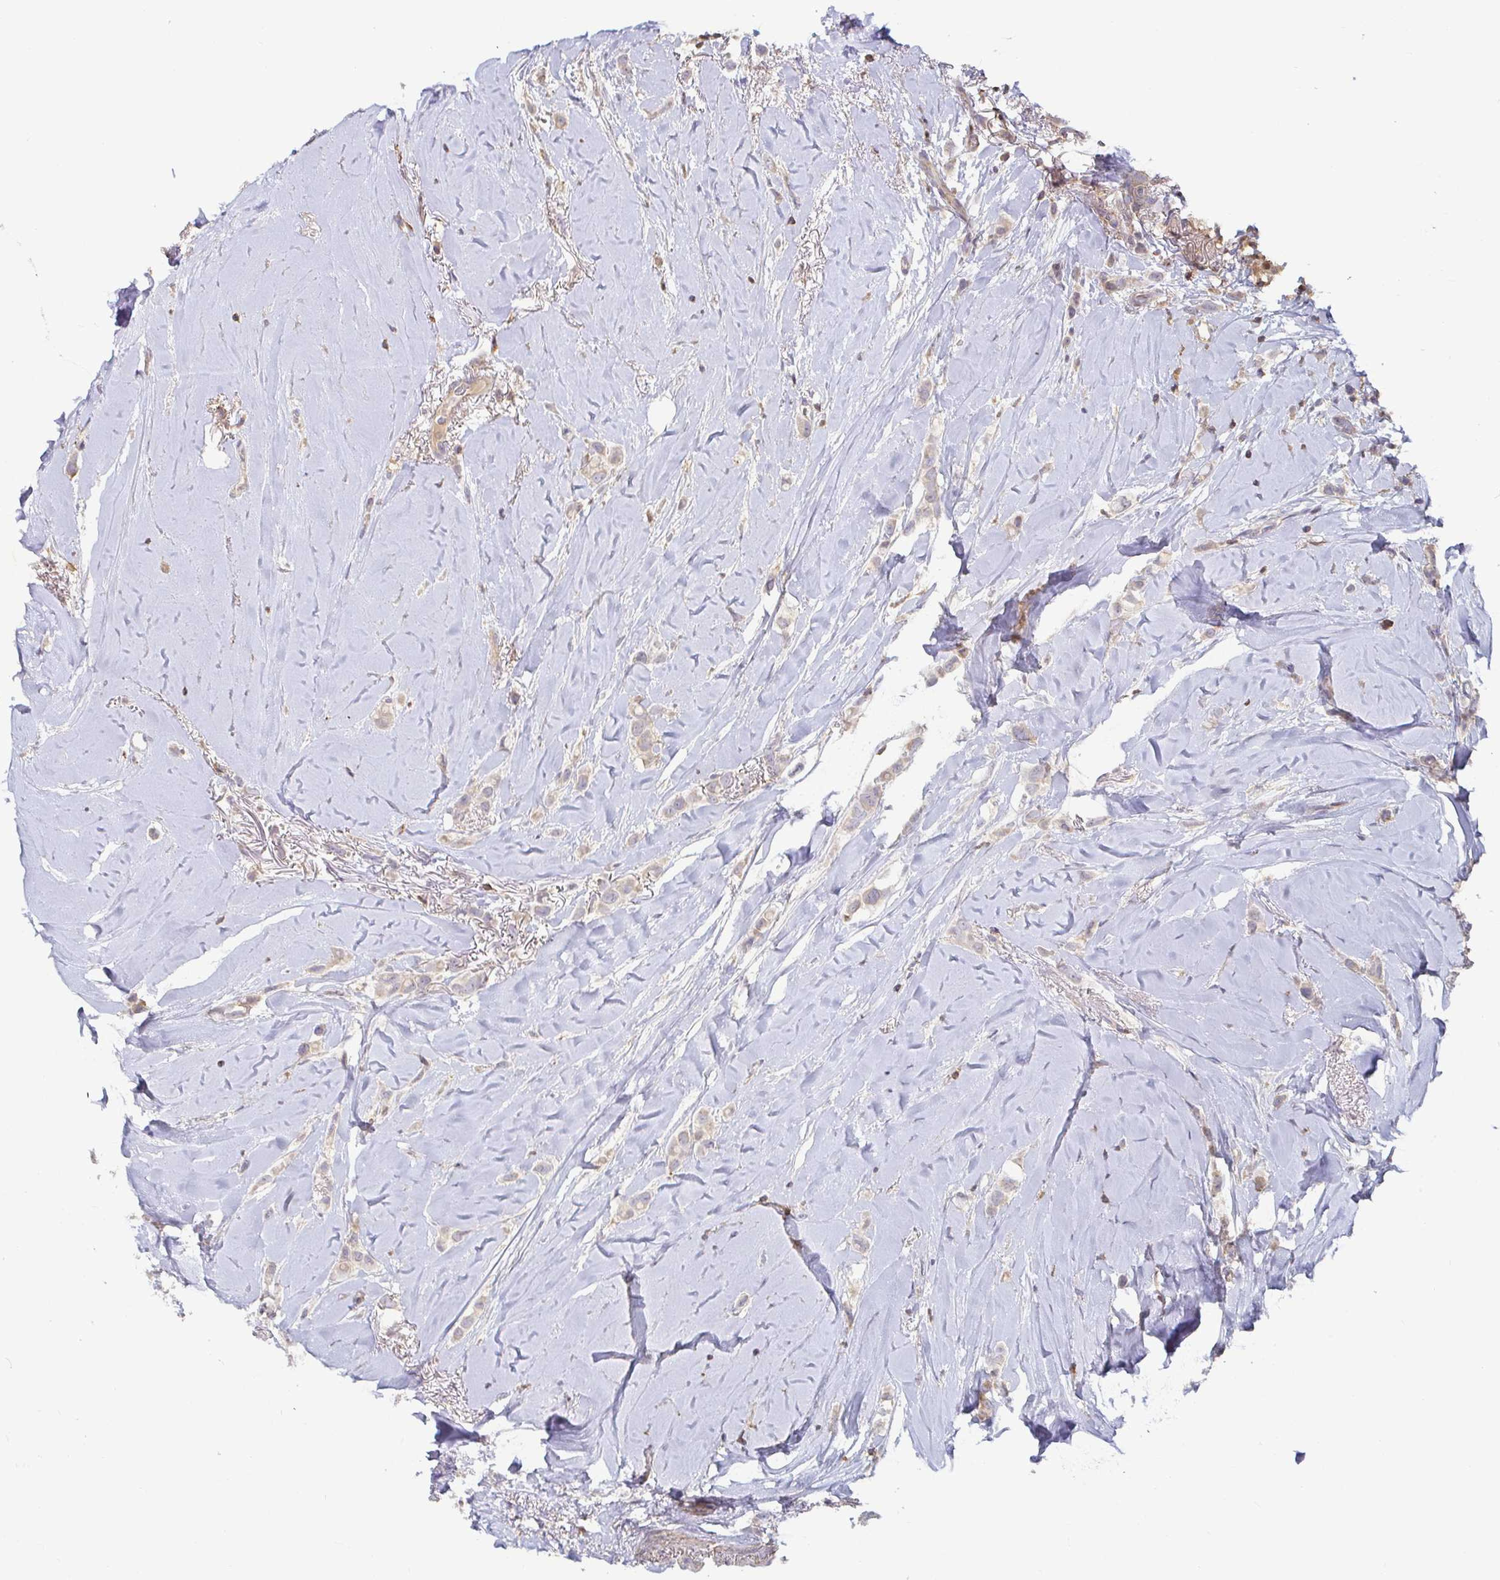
{"staining": {"intensity": "weak", "quantity": "<25%", "location": "cytoplasmic/membranous"}, "tissue": "breast cancer", "cell_type": "Tumor cells", "image_type": "cancer", "snomed": [{"axis": "morphology", "description": "Lobular carcinoma"}, {"axis": "topography", "description": "Breast"}], "caption": "Tumor cells show no significant positivity in breast cancer (lobular carcinoma).", "gene": "CDH18", "patient": {"sex": "female", "age": 66}}